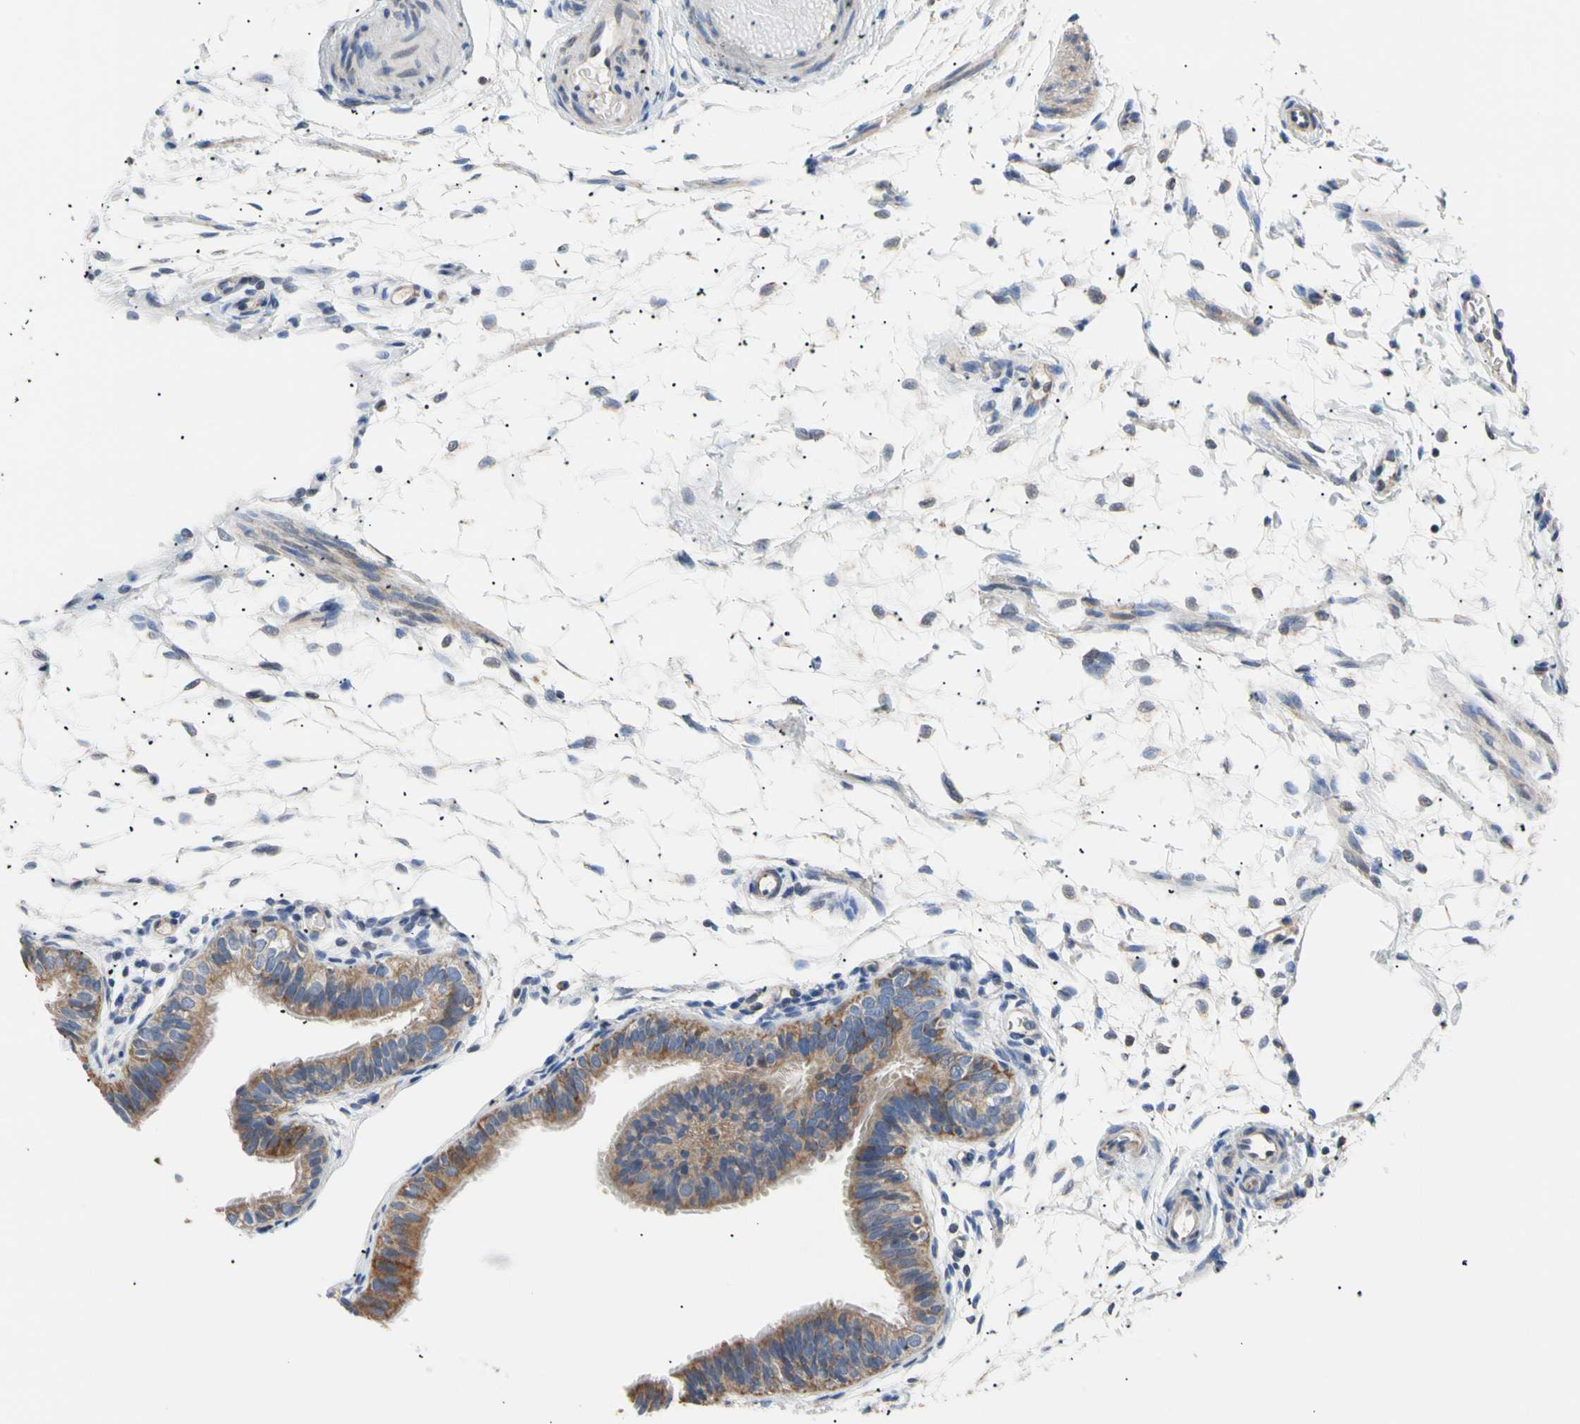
{"staining": {"intensity": "moderate", "quantity": ">75%", "location": "cytoplasmic/membranous"}, "tissue": "fallopian tube", "cell_type": "Glandular cells", "image_type": "normal", "snomed": [{"axis": "morphology", "description": "Normal tissue, NOS"}, {"axis": "morphology", "description": "Dermoid, NOS"}, {"axis": "topography", "description": "Fallopian tube"}], "caption": "IHC of benign fallopian tube exhibits medium levels of moderate cytoplasmic/membranous staining in about >75% of glandular cells. (DAB IHC, brown staining for protein, blue staining for nuclei).", "gene": "PLGRKT", "patient": {"sex": "female", "age": 33}}